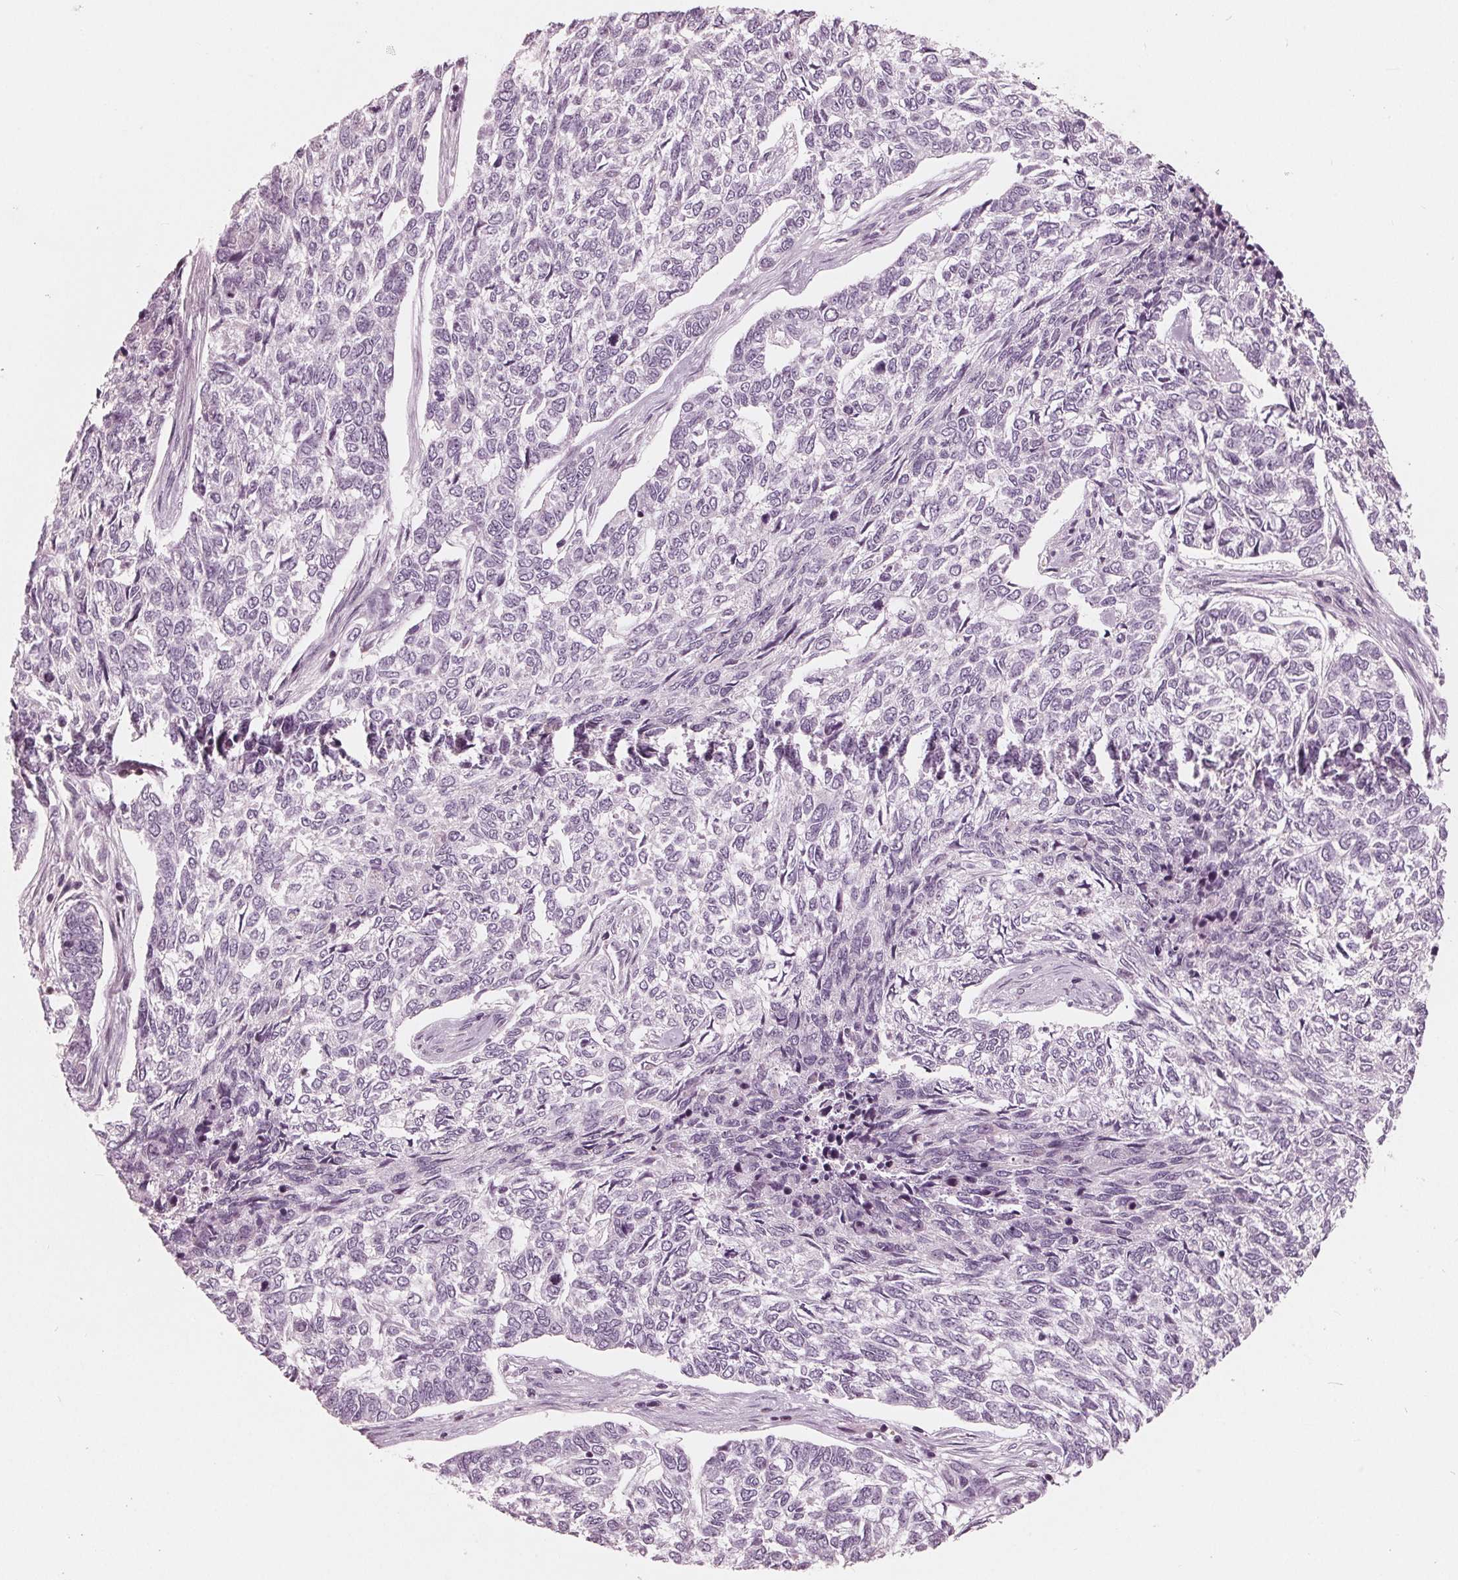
{"staining": {"intensity": "negative", "quantity": "none", "location": "none"}, "tissue": "skin cancer", "cell_type": "Tumor cells", "image_type": "cancer", "snomed": [{"axis": "morphology", "description": "Basal cell carcinoma"}, {"axis": "topography", "description": "Skin"}], "caption": "The immunohistochemistry photomicrograph has no significant positivity in tumor cells of skin cancer tissue. The staining was performed using DAB to visualize the protein expression in brown, while the nuclei were stained in blue with hematoxylin (Magnification: 20x).", "gene": "ING3", "patient": {"sex": "female", "age": 65}}